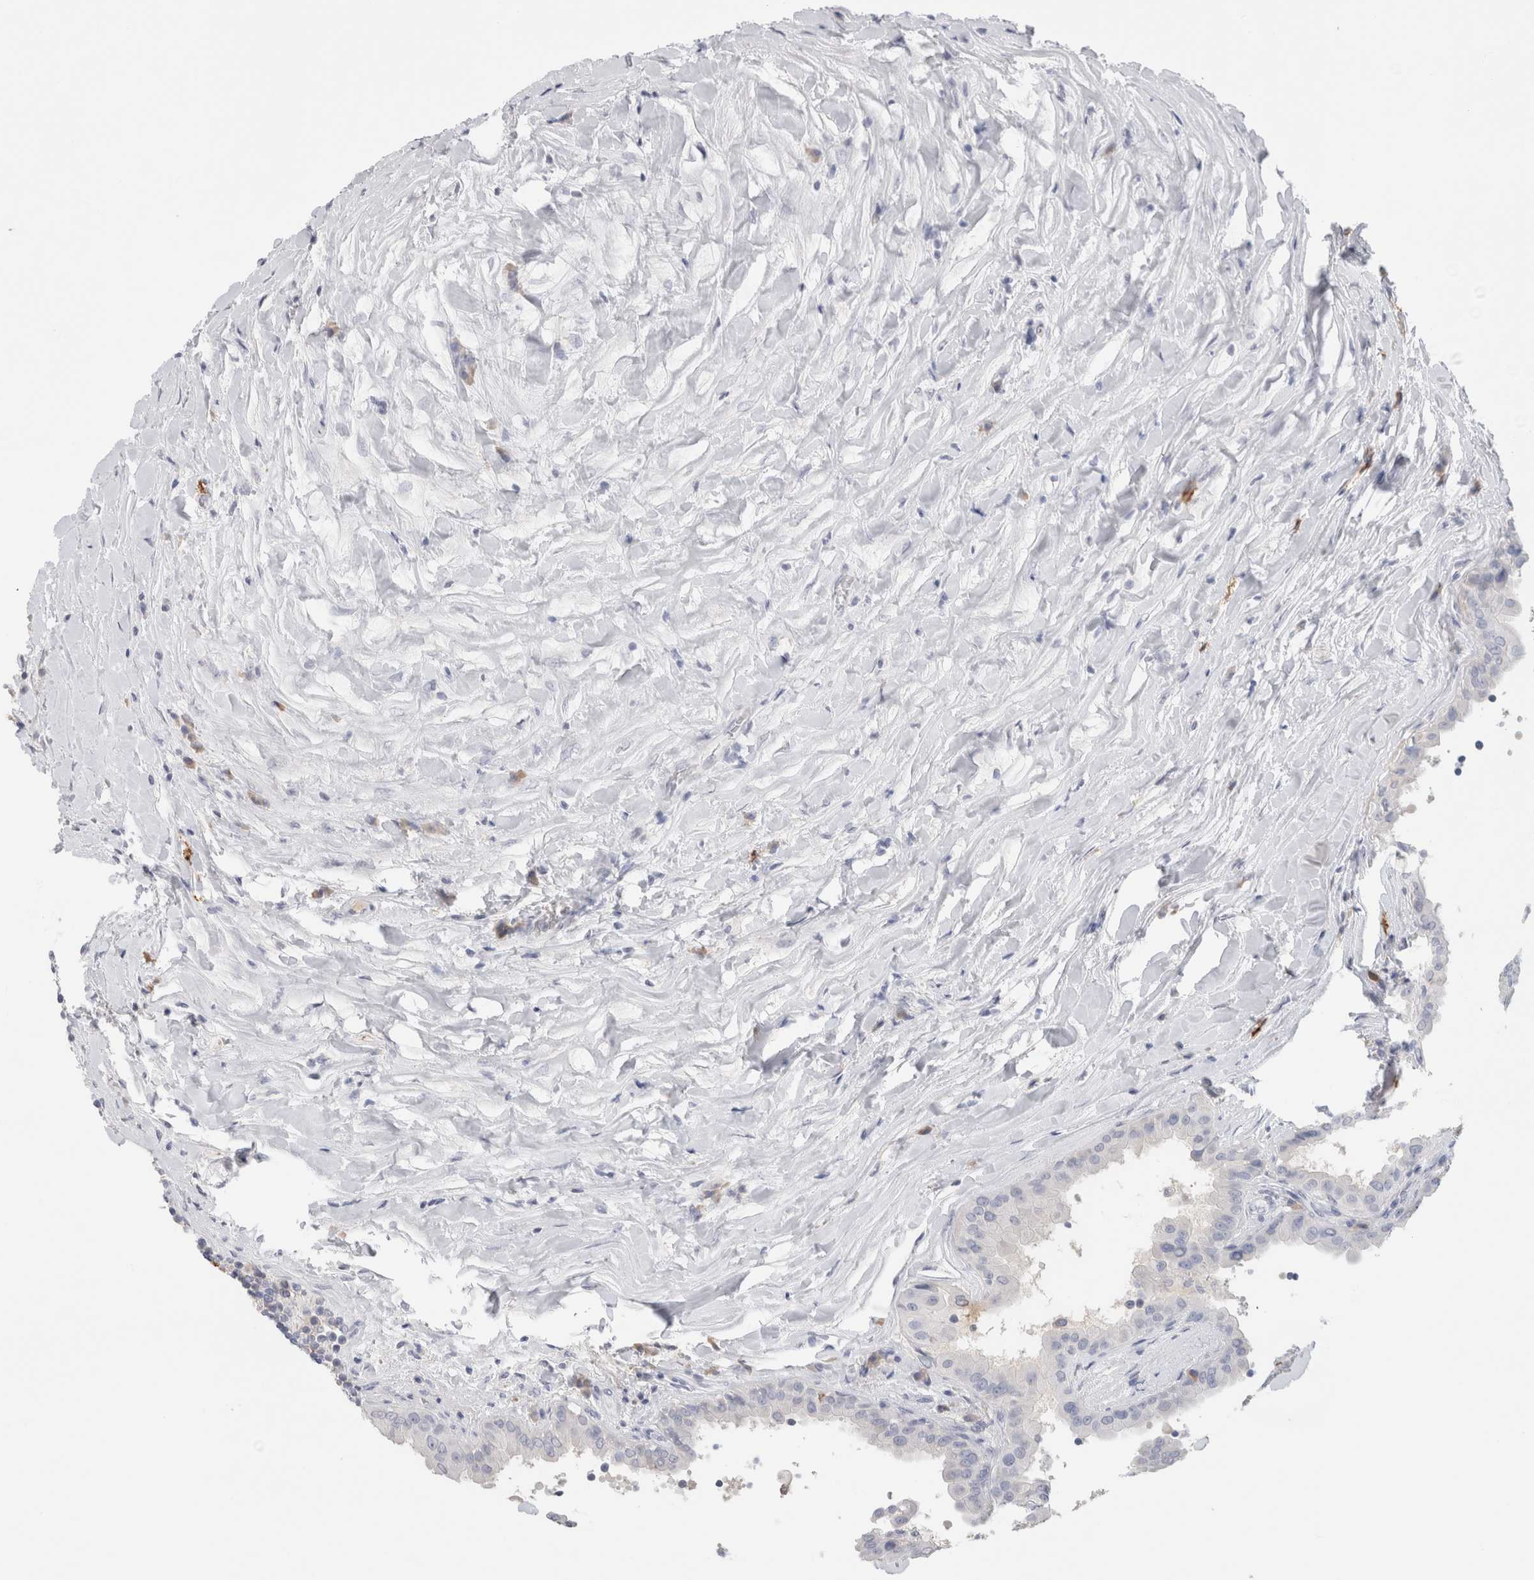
{"staining": {"intensity": "negative", "quantity": "none", "location": "none"}, "tissue": "thyroid cancer", "cell_type": "Tumor cells", "image_type": "cancer", "snomed": [{"axis": "morphology", "description": "Papillary adenocarcinoma, NOS"}, {"axis": "topography", "description": "Thyroid gland"}], "caption": "This is a photomicrograph of immunohistochemistry staining of thyroid cancer, which shows no staining in tumor cells.", "gene": "LAMP3", "patient": {"sex": "male", "age": 33}}